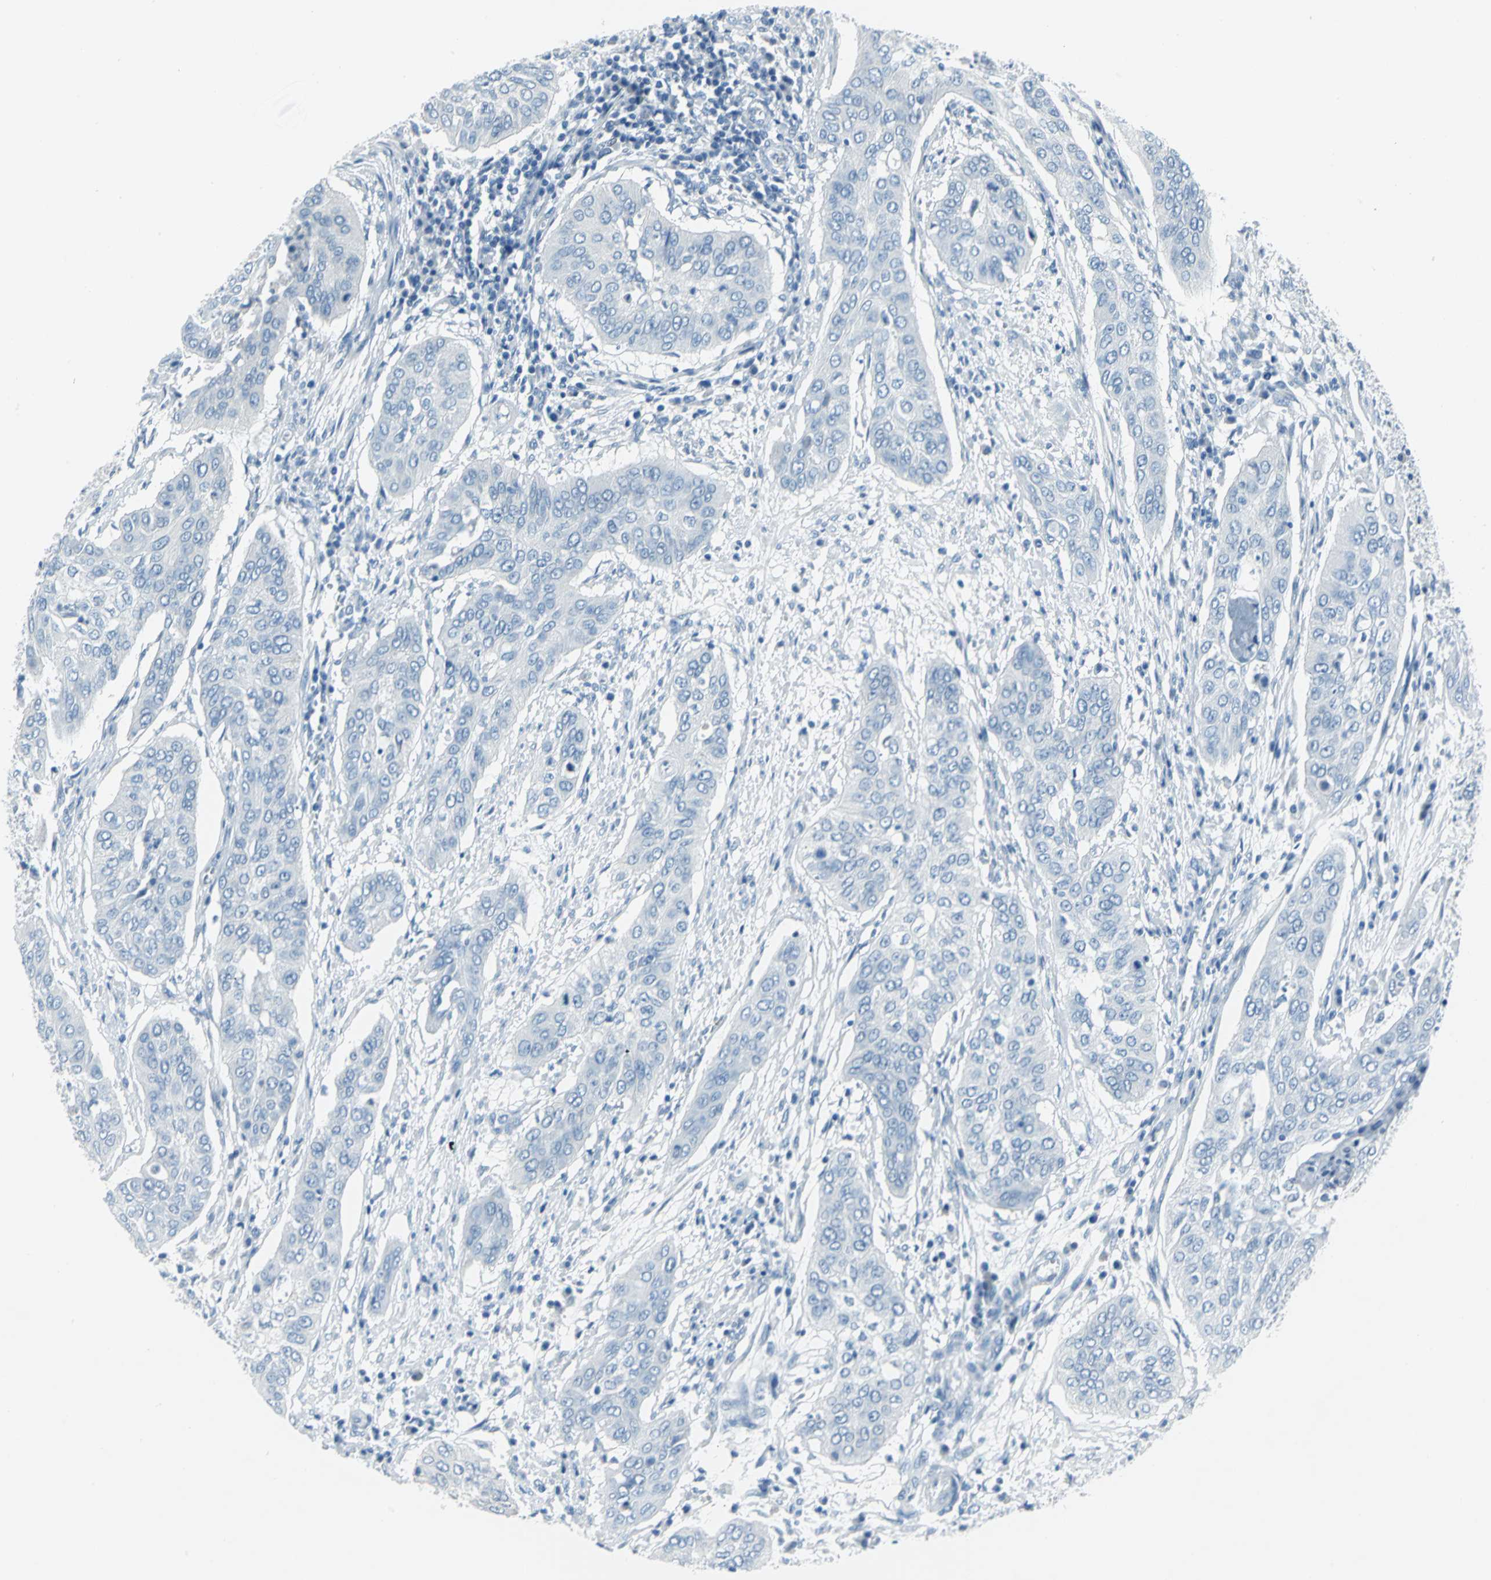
{"staining": {"intensity": "negative", "quantity": "none", "location": "none"}, "tissue": "cervical cancer", "cell_type": "Tumor cells", "image_type": "cancer", "snomed": [{"axis": "morphology", "description": "Squamous cell carcinoma, NOS"}, {"axis": "topography", "description": "Cervix"}], "caption": "Image shows no protein expression in tumor cells of cervical cancer tissue.", "gene": "CYB5A", "patient": {"sex": "female", "age": 39}}